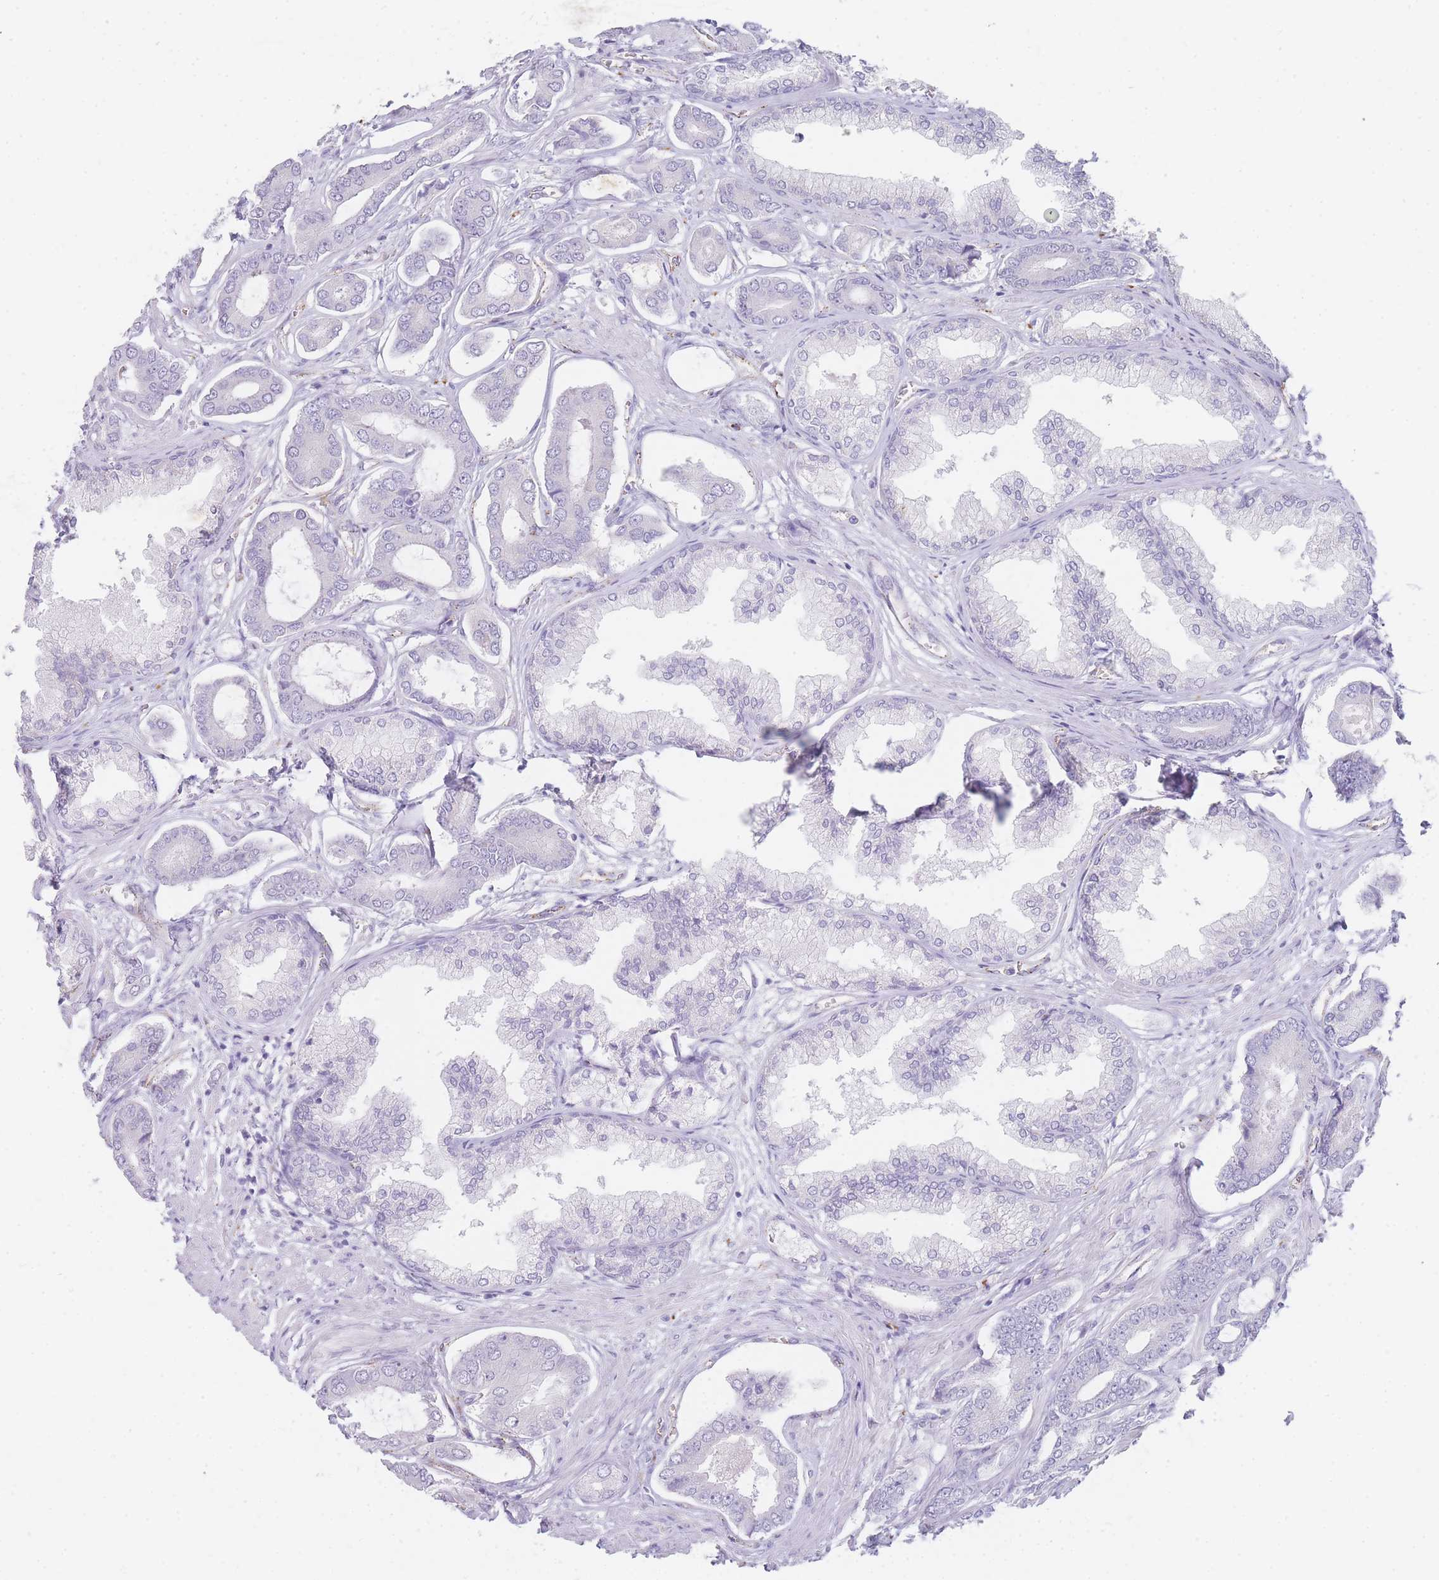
{"staining": {"intensity": "negative", "quantity": "none", "location": "none"}, "tissue": "prostate cancer", "cell_type": "Tumor cells", "image_type": "cancer", "snomed": [{"axis": "morphology", "description": "Adenocarcinoma, NOS"}, {"axis": "topography", "description": "Prostate and seminal vesicle, NOS"}], "caption": "Protein analysis of prostate adenocarcinoma displays no significant positivity in tumor cells. Nuclei are stained in blue.", "gene": "RHO", "patient": {"sex": "male", "age": 76}}